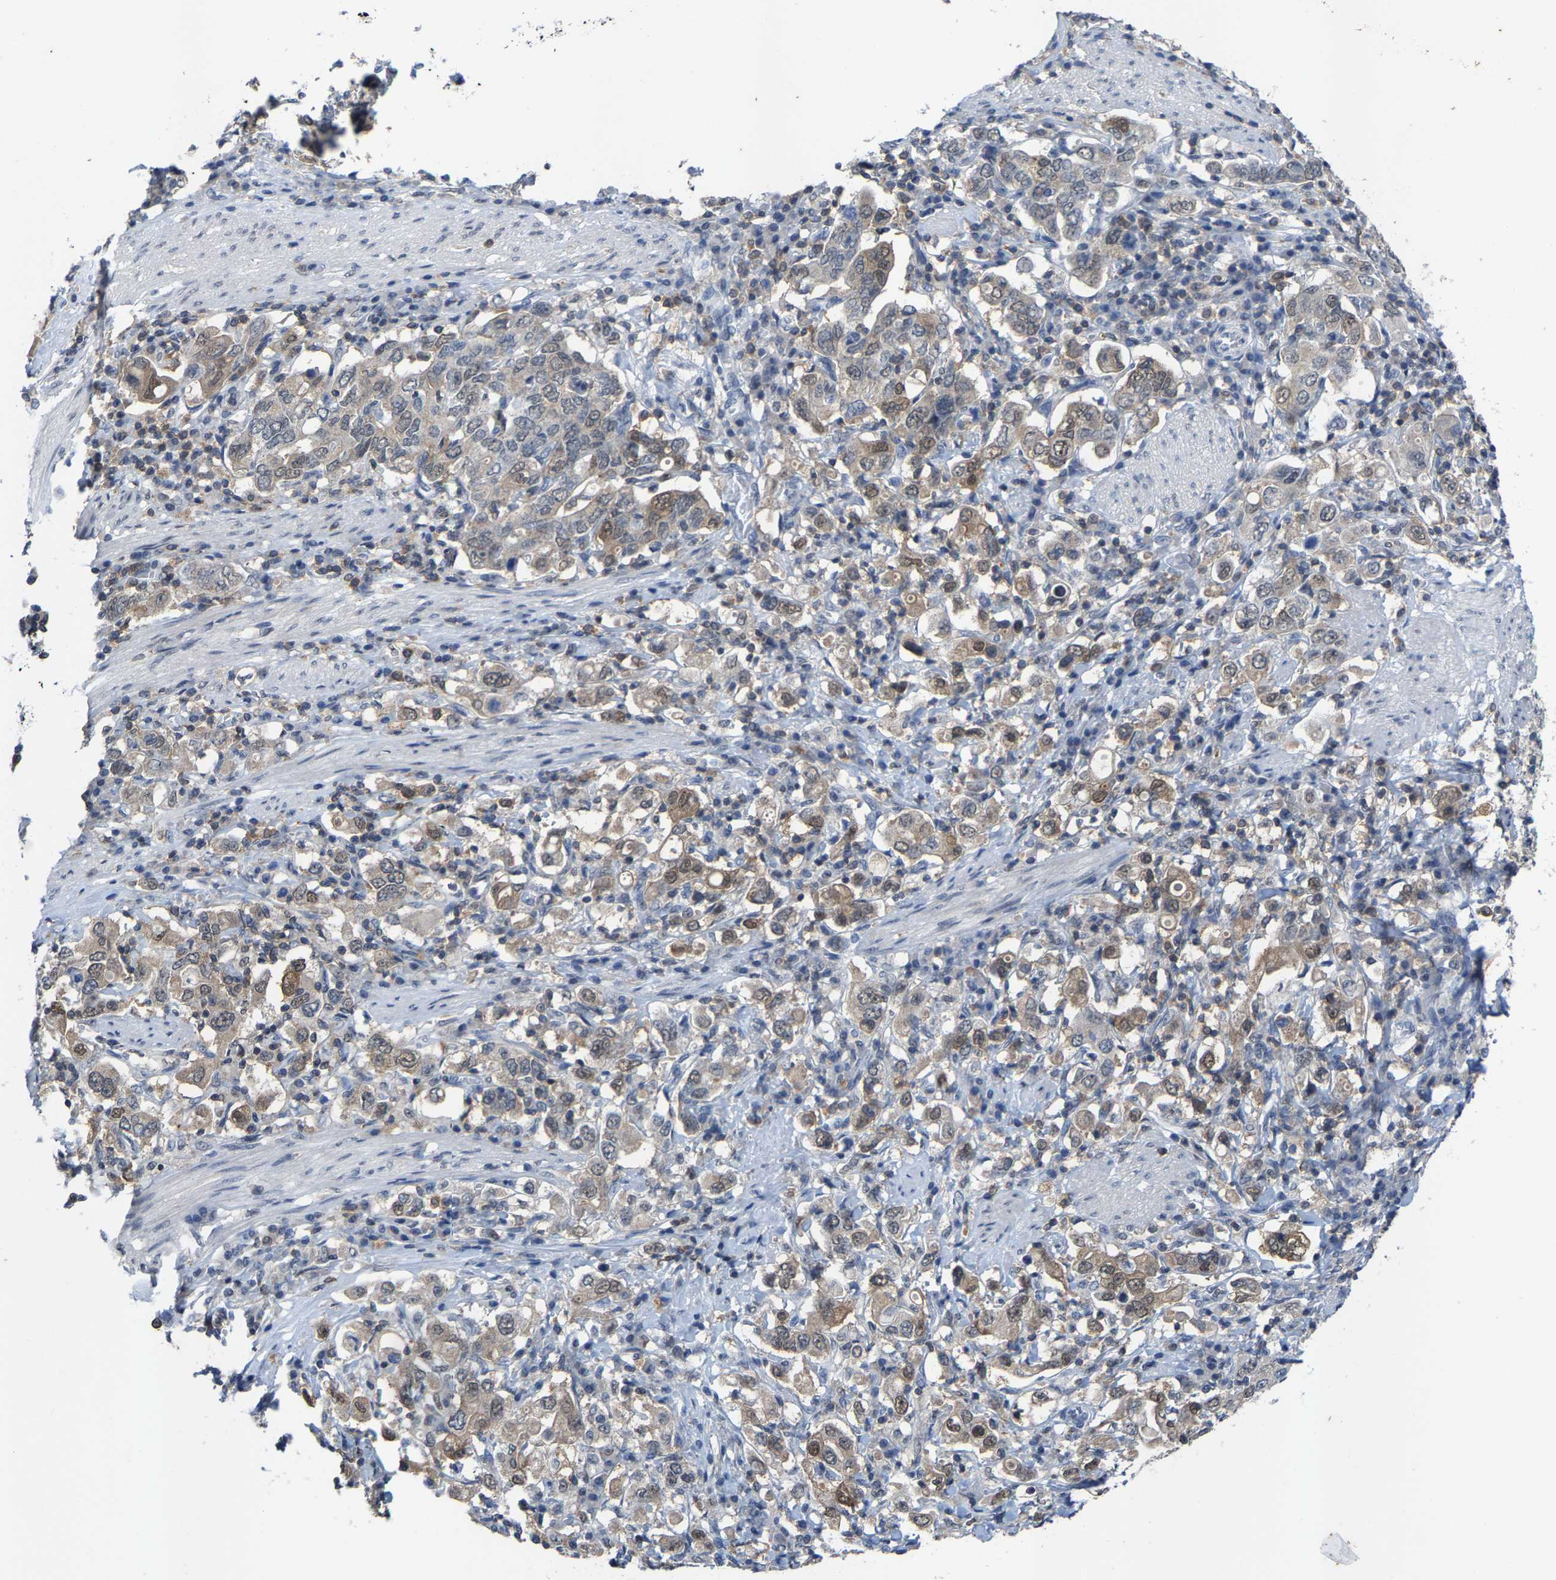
{"staining": {"intensity": "weak", "quantity": "25%-75%", "location": "cytoplasmic/membranous,nuclear"}, "tissue": "stomach cancer", "cell_type": "Tumor cells", "image_type": "cancer", "snomed": [{"axis": "morphology", "description": "Adenocarcinoma, NOS"}, {"axis": "topography", "description": "Stomach, upper"}], "caption": "Human stomach cancer (adenocarcinoma) stained with a protein marker reveals weak staining in tumor cells.", "gene": "FGD3", "patient": {"sex": "male", "age": 62}}